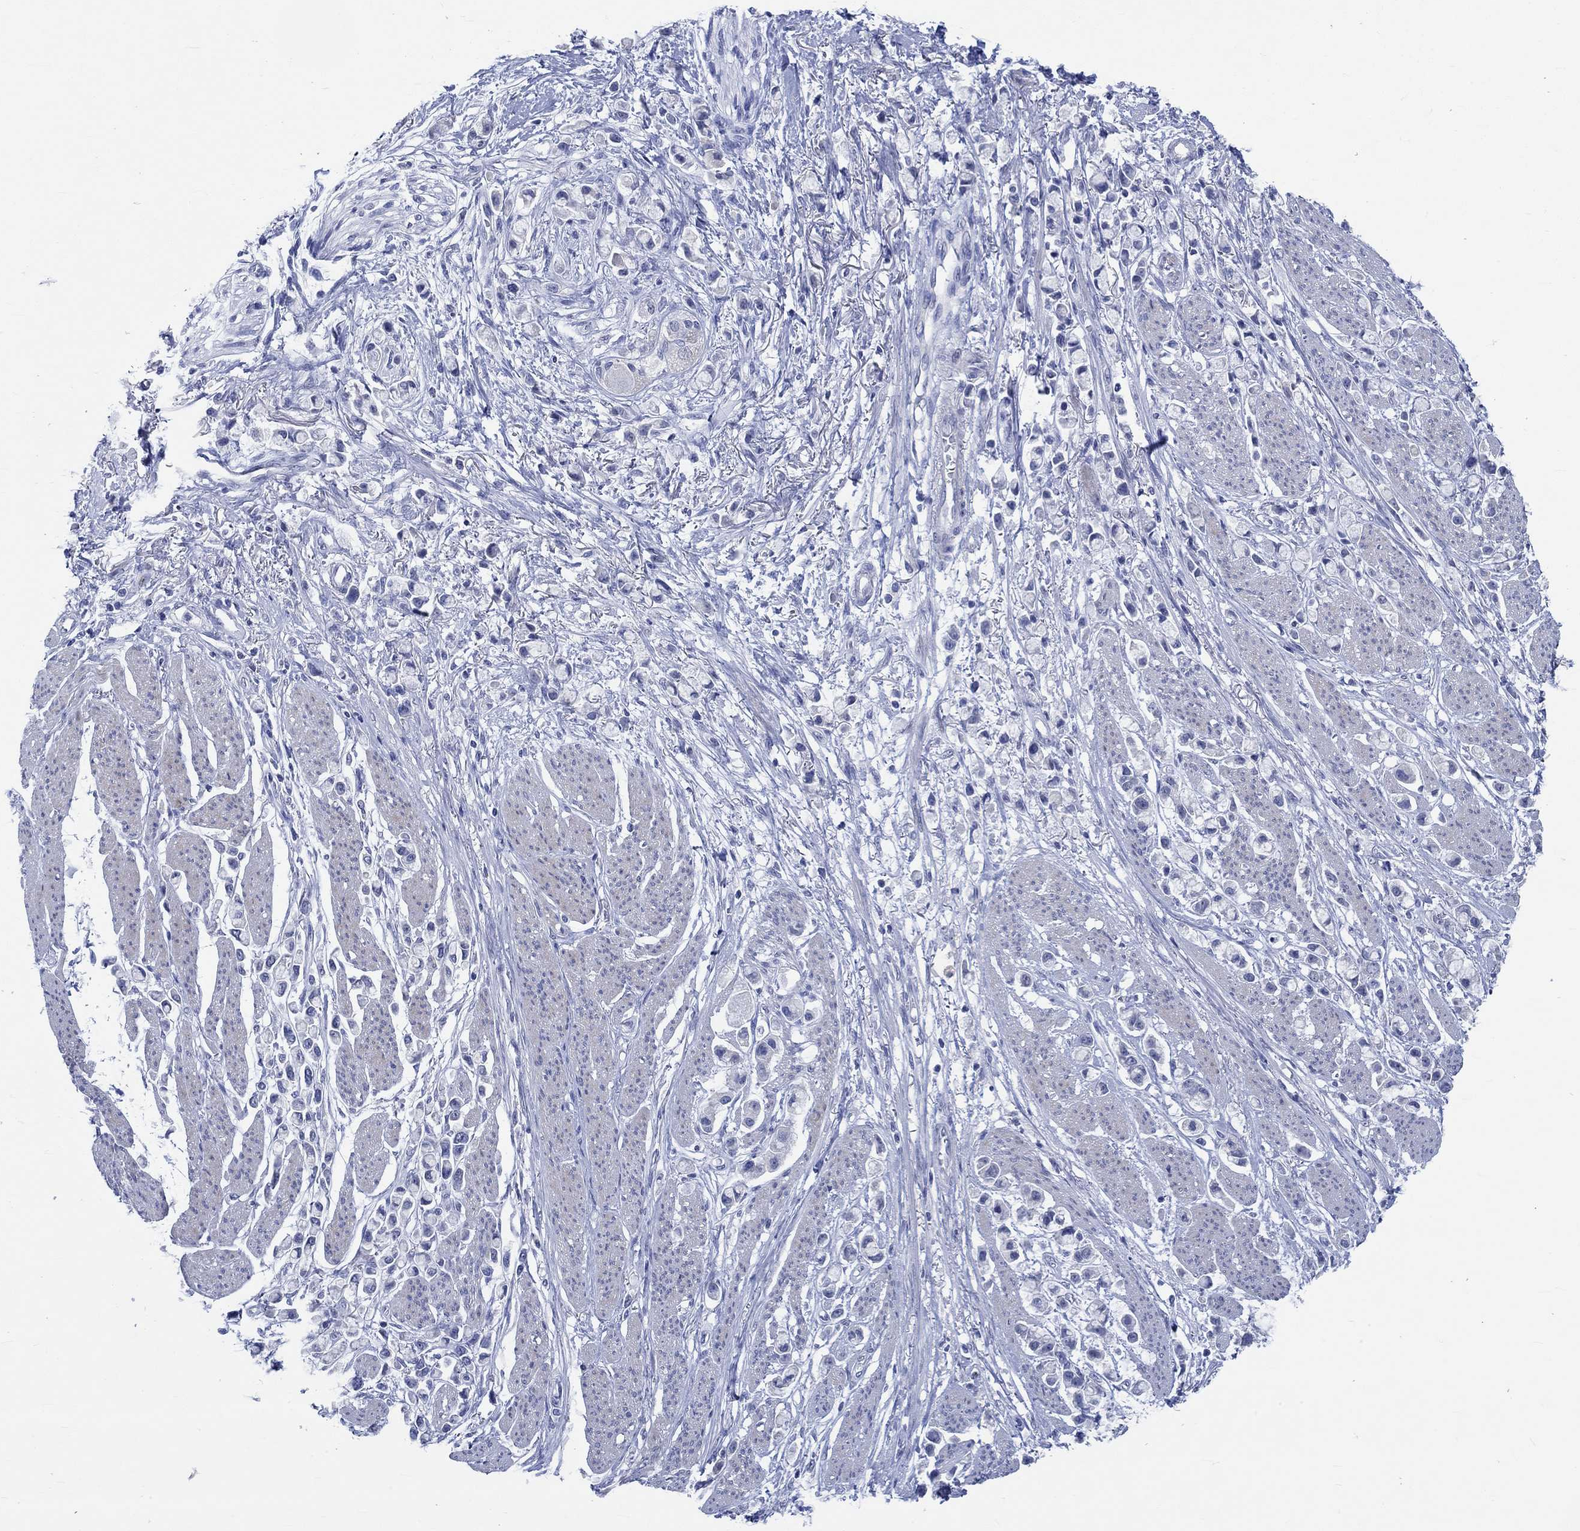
{"staining": {"intensity": "negative", "quantity": "none", "location": "none"}, "tissue": "stomach cancer", "cell_type": "Tumor cells", "image_type": "cancer", "snomed": [{"axis": "morphology", "description": "Adenocarcinoma, NOS"}, {"axis": "topography", "description": "Stomach"}], "caption": "There is no significant positivity in tumor cells of adenocarcinoma (stomach). Nuclei are stained in blue.", "gene": "C4orf47", "patient": {"sex": "female", "age": 81}}